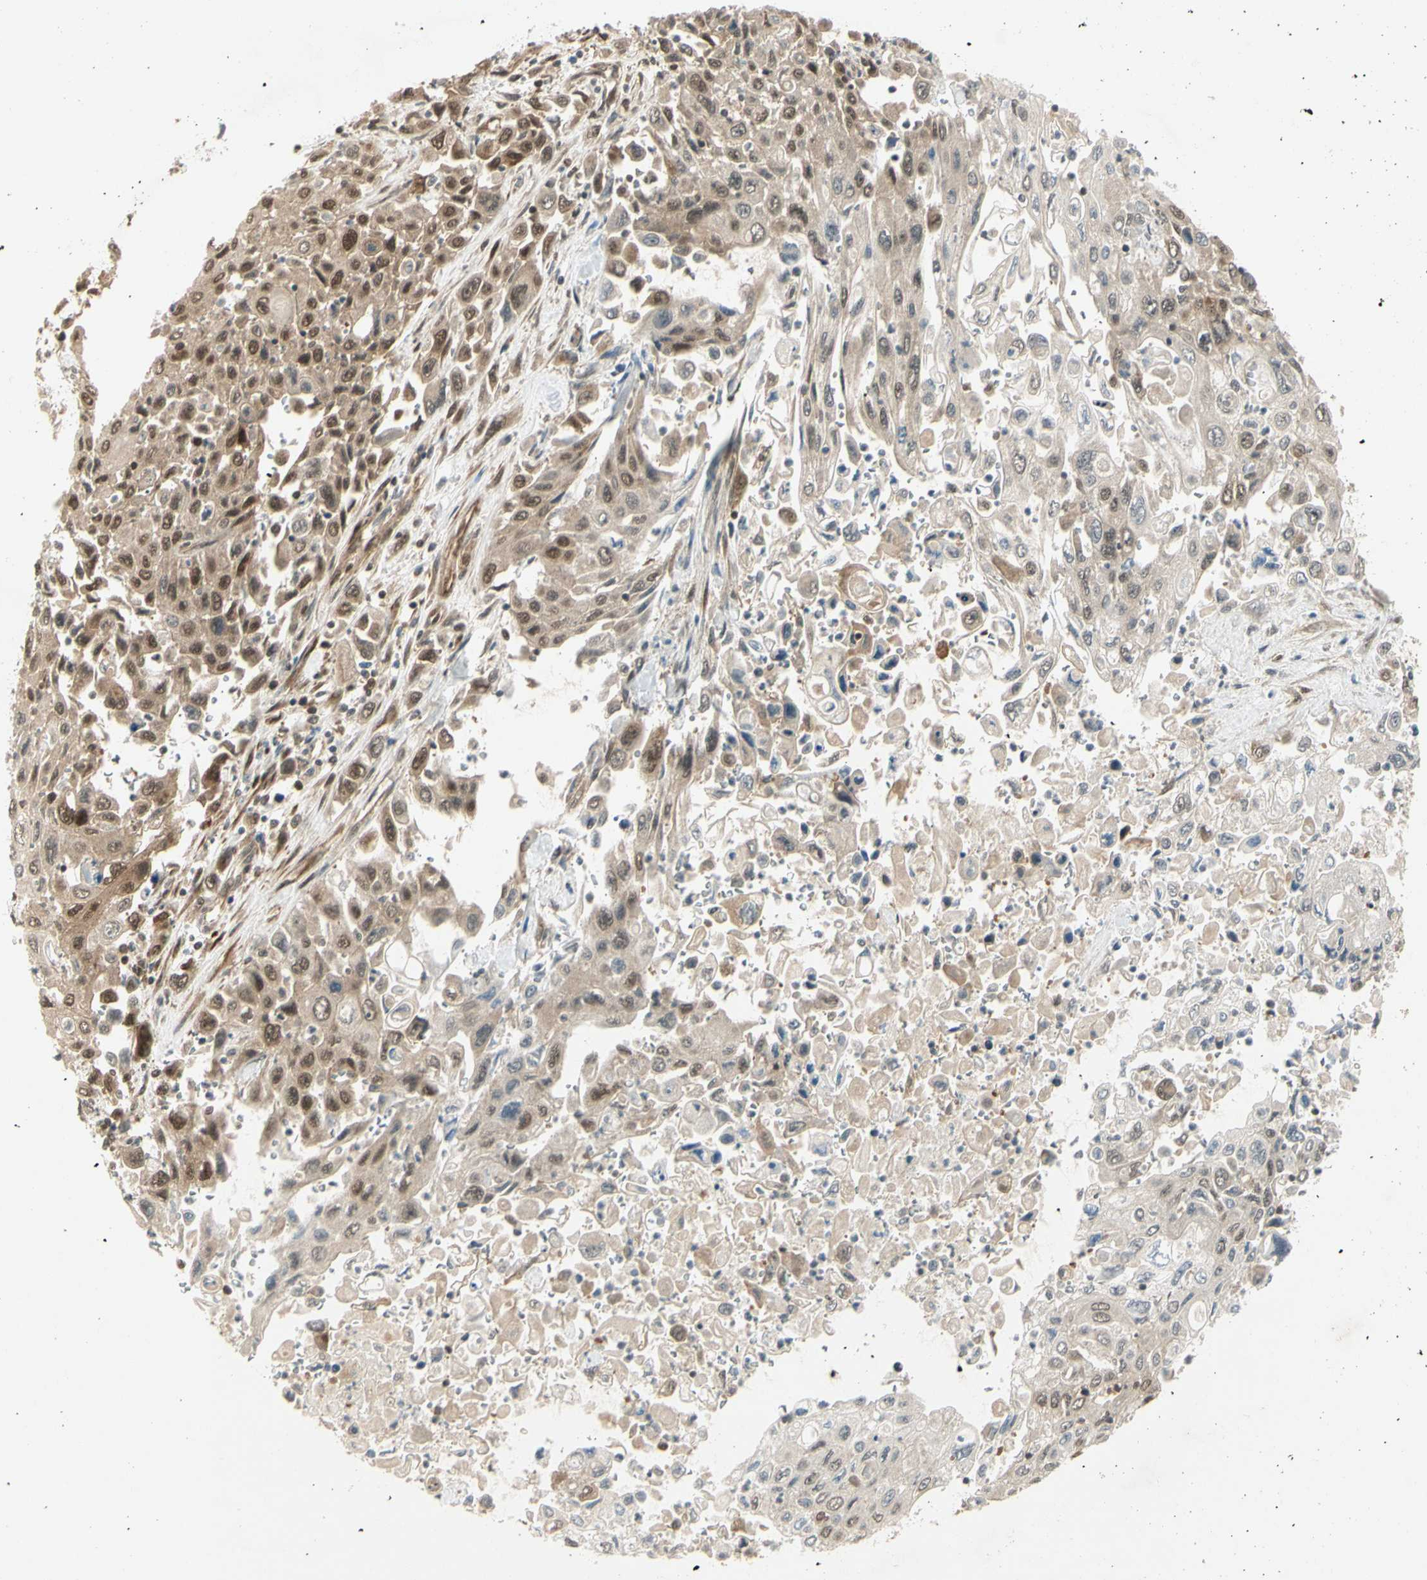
{"staining": {"intensity": "weak", "quantity": "<25%", "location": "cytoplasmic/membranous,nuclear"}, "tissue": "pancreatic cancer", "cell_type": "Tumor cells", "image_type": "cancer", "snomed": [{"axis": "morphology", "description": "Adenocarcinoma, NOS"}, {"axis": "topography", "description": "Pancreas"}], "caption": "This is a histopathology image of IHC staining of adenocarcinoma (pancreatic), which shows no positivity in tumor cells.", "gene": "IPO5", "patient": {"sex": "male", "age": 70}}